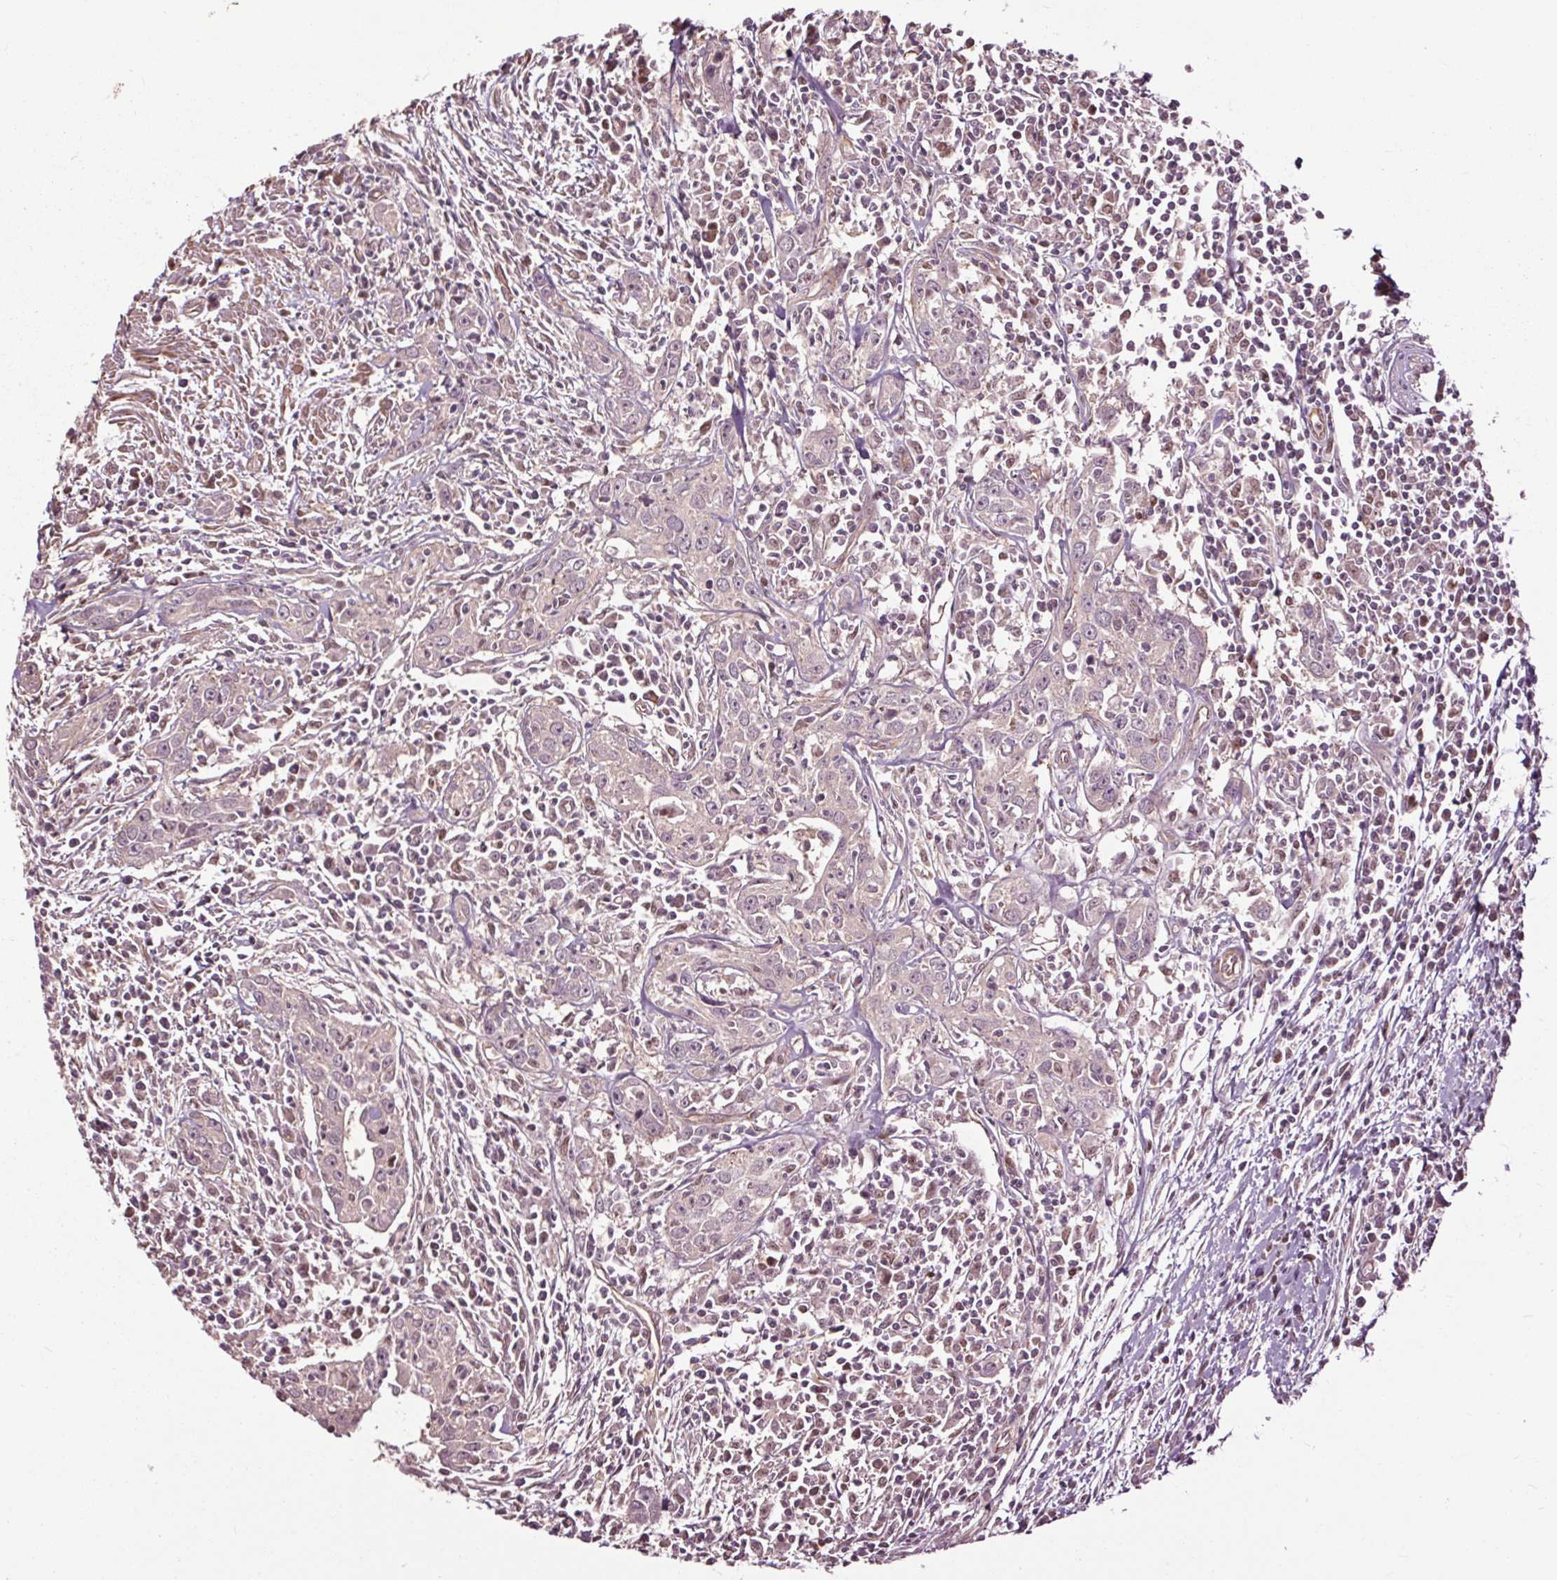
{"staining": {"intensity": "negative", "quantity": "none", "location": "none"}, "tissue": "urothelial cancer", "cell_type": "Tumor cells", "image_type": "cancer", "snomed": [{"axis": "morphology", "description": "Urothelial carcinoma, High grade"}, {"axis": "topography", "description": "Urinary bladder"}], "caption": "An IHC micrograph of urothelial cancer is shown. There is no staining in tumor cells of urothelial cancer. Nuclei are stained in blue.", "gene": "CEP95", "patient": {"sex": "male", "age": 83}}